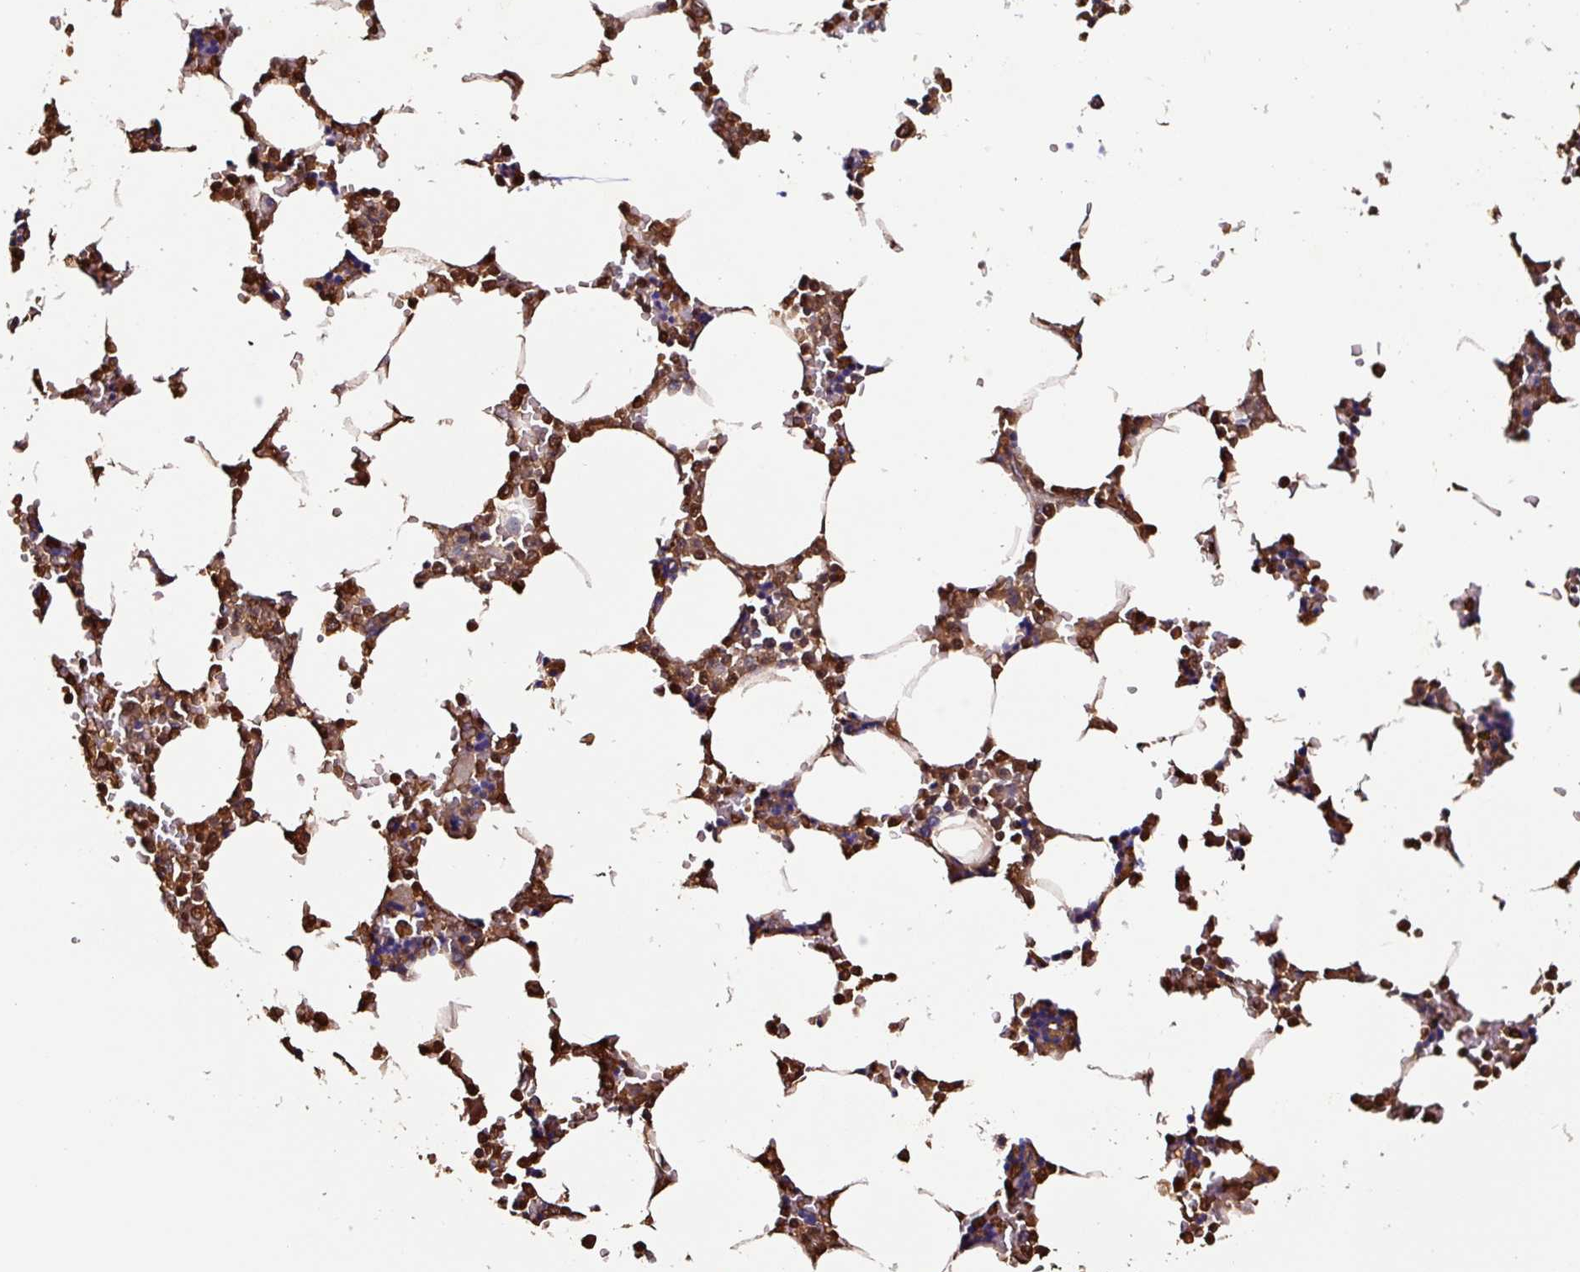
{"staining": {"intensity": "strong", "quantity": ">75%", "location": "cytoplasmic/membranous,nuclear"}, "tissue": "bone marrow", "cell_type": "Hematopoietic cells", "image_type": "normal", "snomed": [{"axis": "morphology", "description": "Normal tissue, NOS"}, {"axis": "topography", "description": "Bone marrow"}], "caption": "The immunohistochemical stain highlights strong cytoplasmic/membranous,nuclear staining in hematopoietic cells of benign bone marrow. The staining was performed using DAB, with brown indicating positive protein expression. Nuclei are stained blue with hematoxylin.", "gene": "ARHGDIB", "patient": {"sex": "male", "age": 64}}